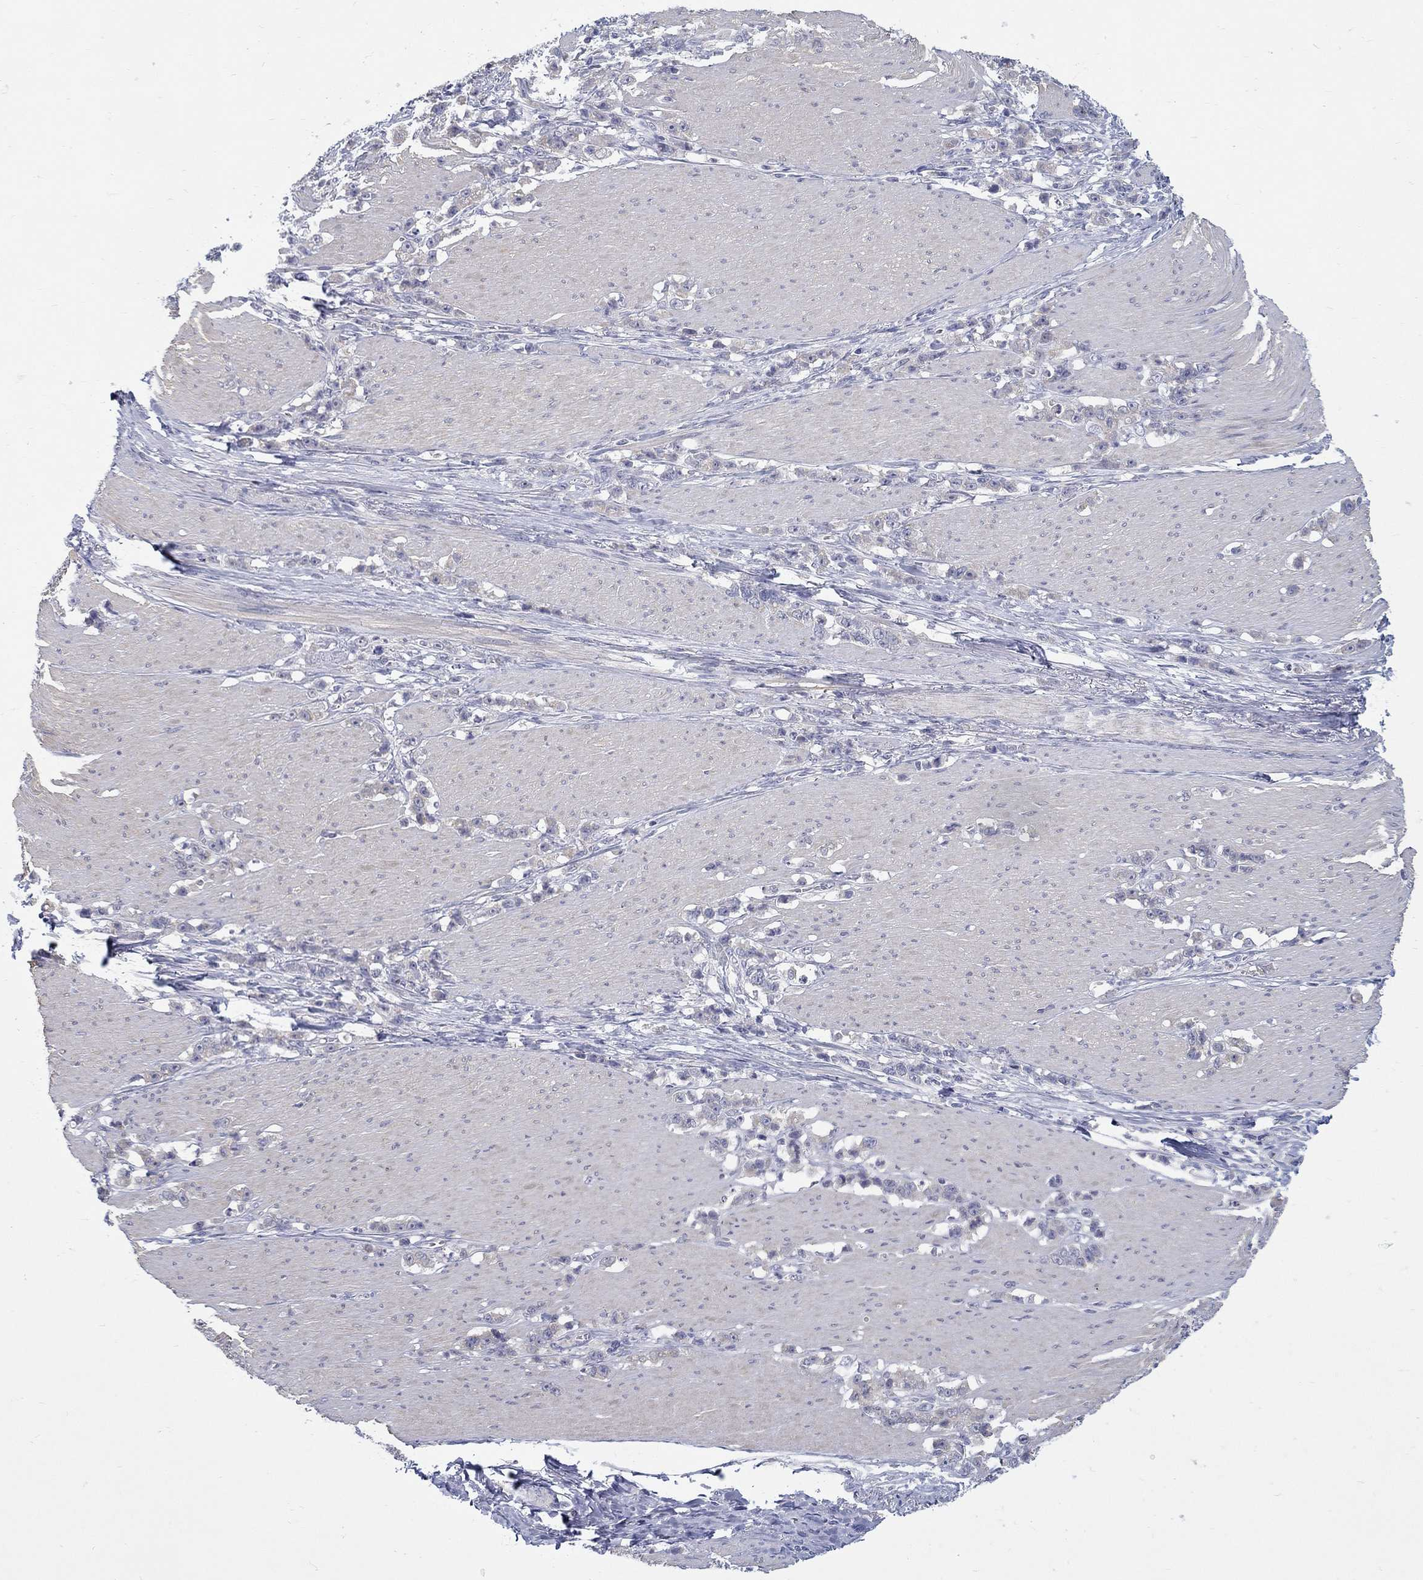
{"staining": {"intensity": "negative", "quantity": "none", "location": "none"}, "tissue": "stomach cancer", "cell_type": "Tumor cells", "image_type": "cancer", "snomed": [{"axis": "morphology", "description": "Adenocarcinoma, NOS"}, {"axis": "topography", "description": "Stomach, lower"}], "caption": "Adenocarcinoma (stomach) stained for a protein using immunohistochemistry reveals no staining tumor cells.", "gene": "ABCA4", "patient": {"sex": "male", "age": 88}}